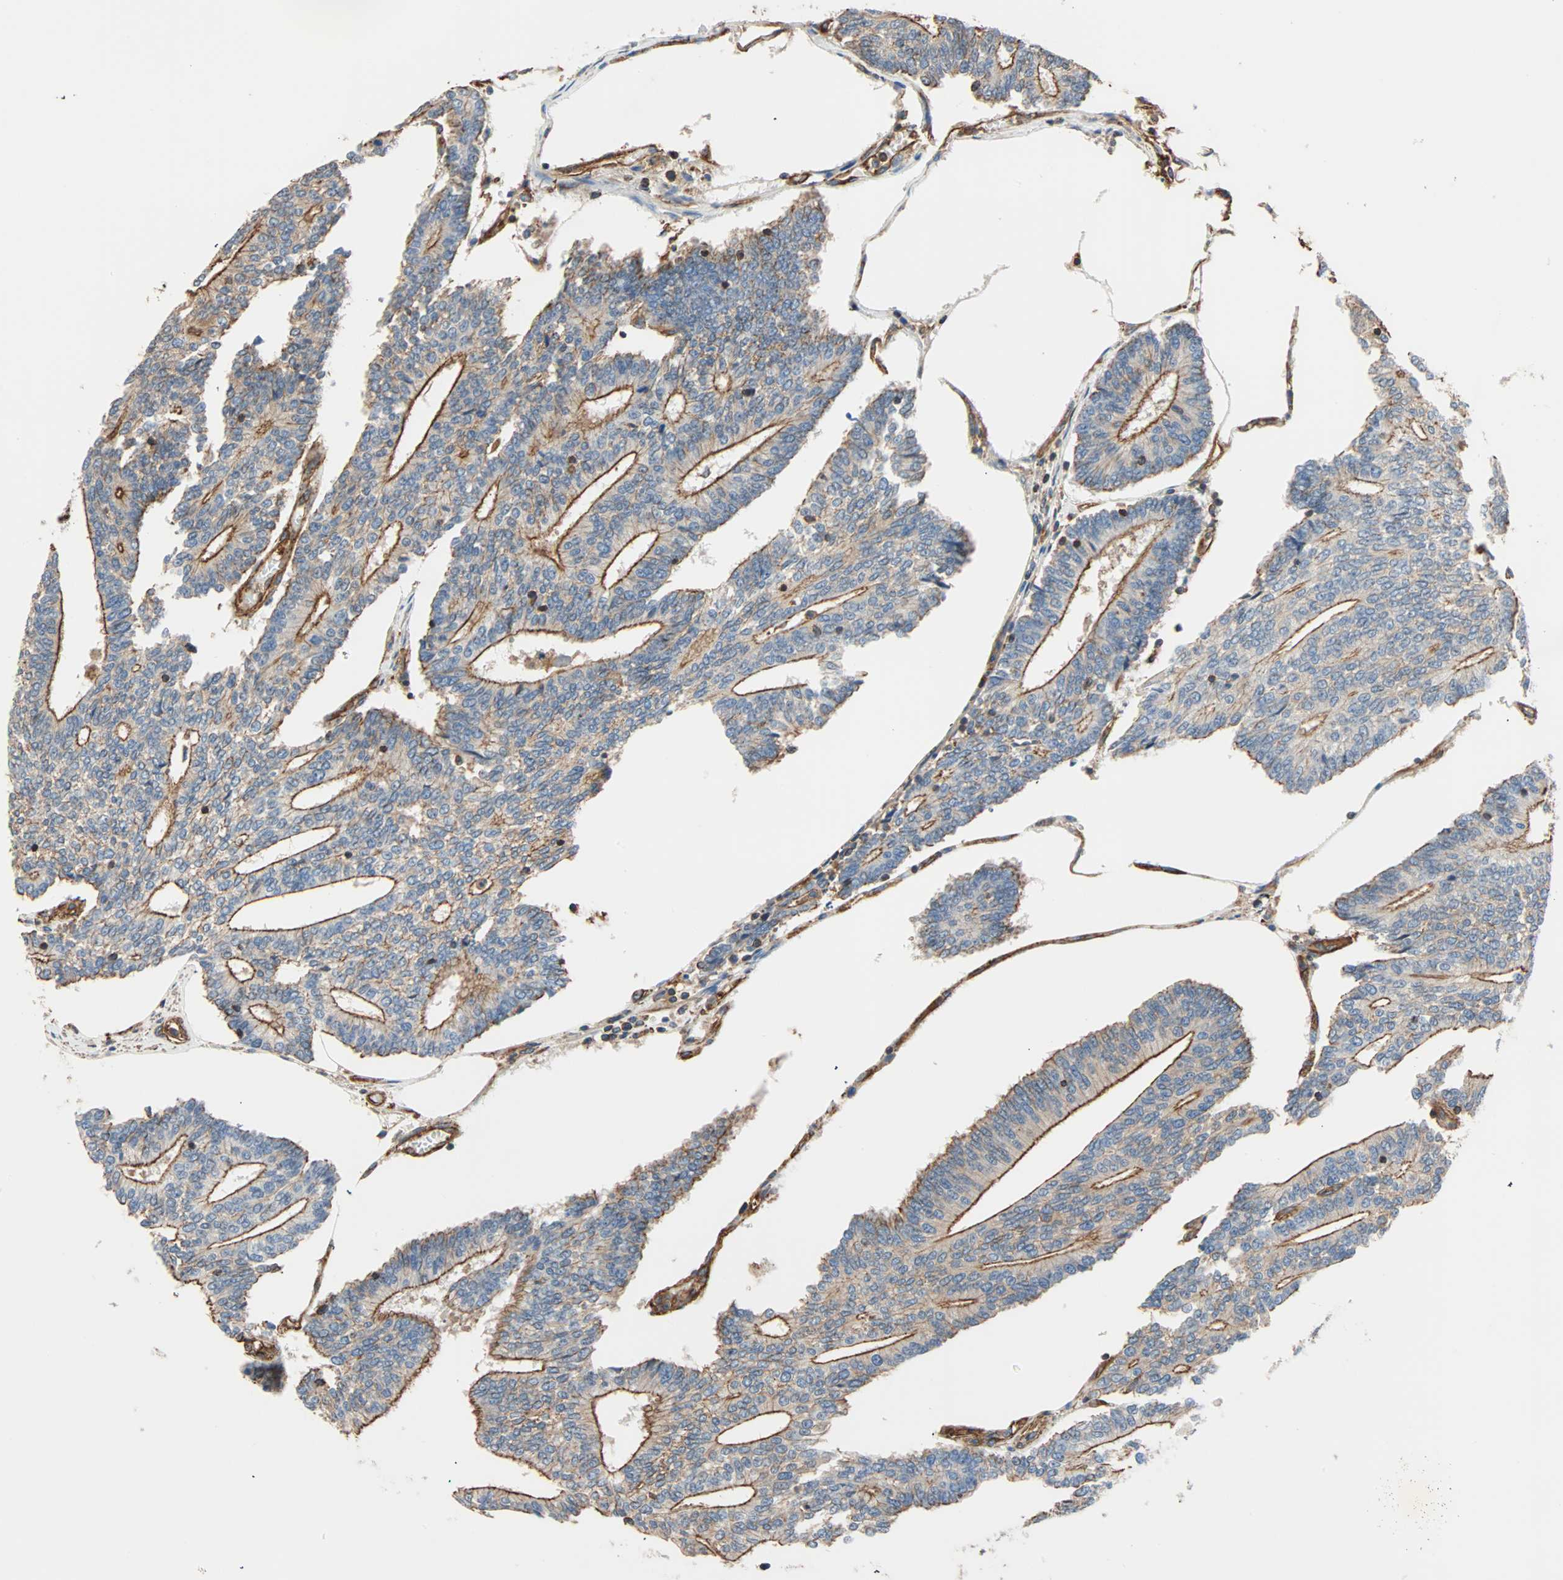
{"staining": {"intensity": "moderate", "quantity": "25%-75%", "location": "cytoplasmic/membranous"}, "tissue": "prostate cancer", "cell_type": "Tumor cells", "image_type": "cancer", "snomed": [{"axis": "morphology", "description": "Adenocarcinoma, High grade"}, {"axis": "topography", "description": "Prostate"}], "caption": "High-grade adenocarcinoma (prostate) tissue exhibits moderate cytoplasmic/membranous expression in about 25%-75% of tumor cells", "gene": "GALNT10", "patient": {"sex": "male", "age": 55}}